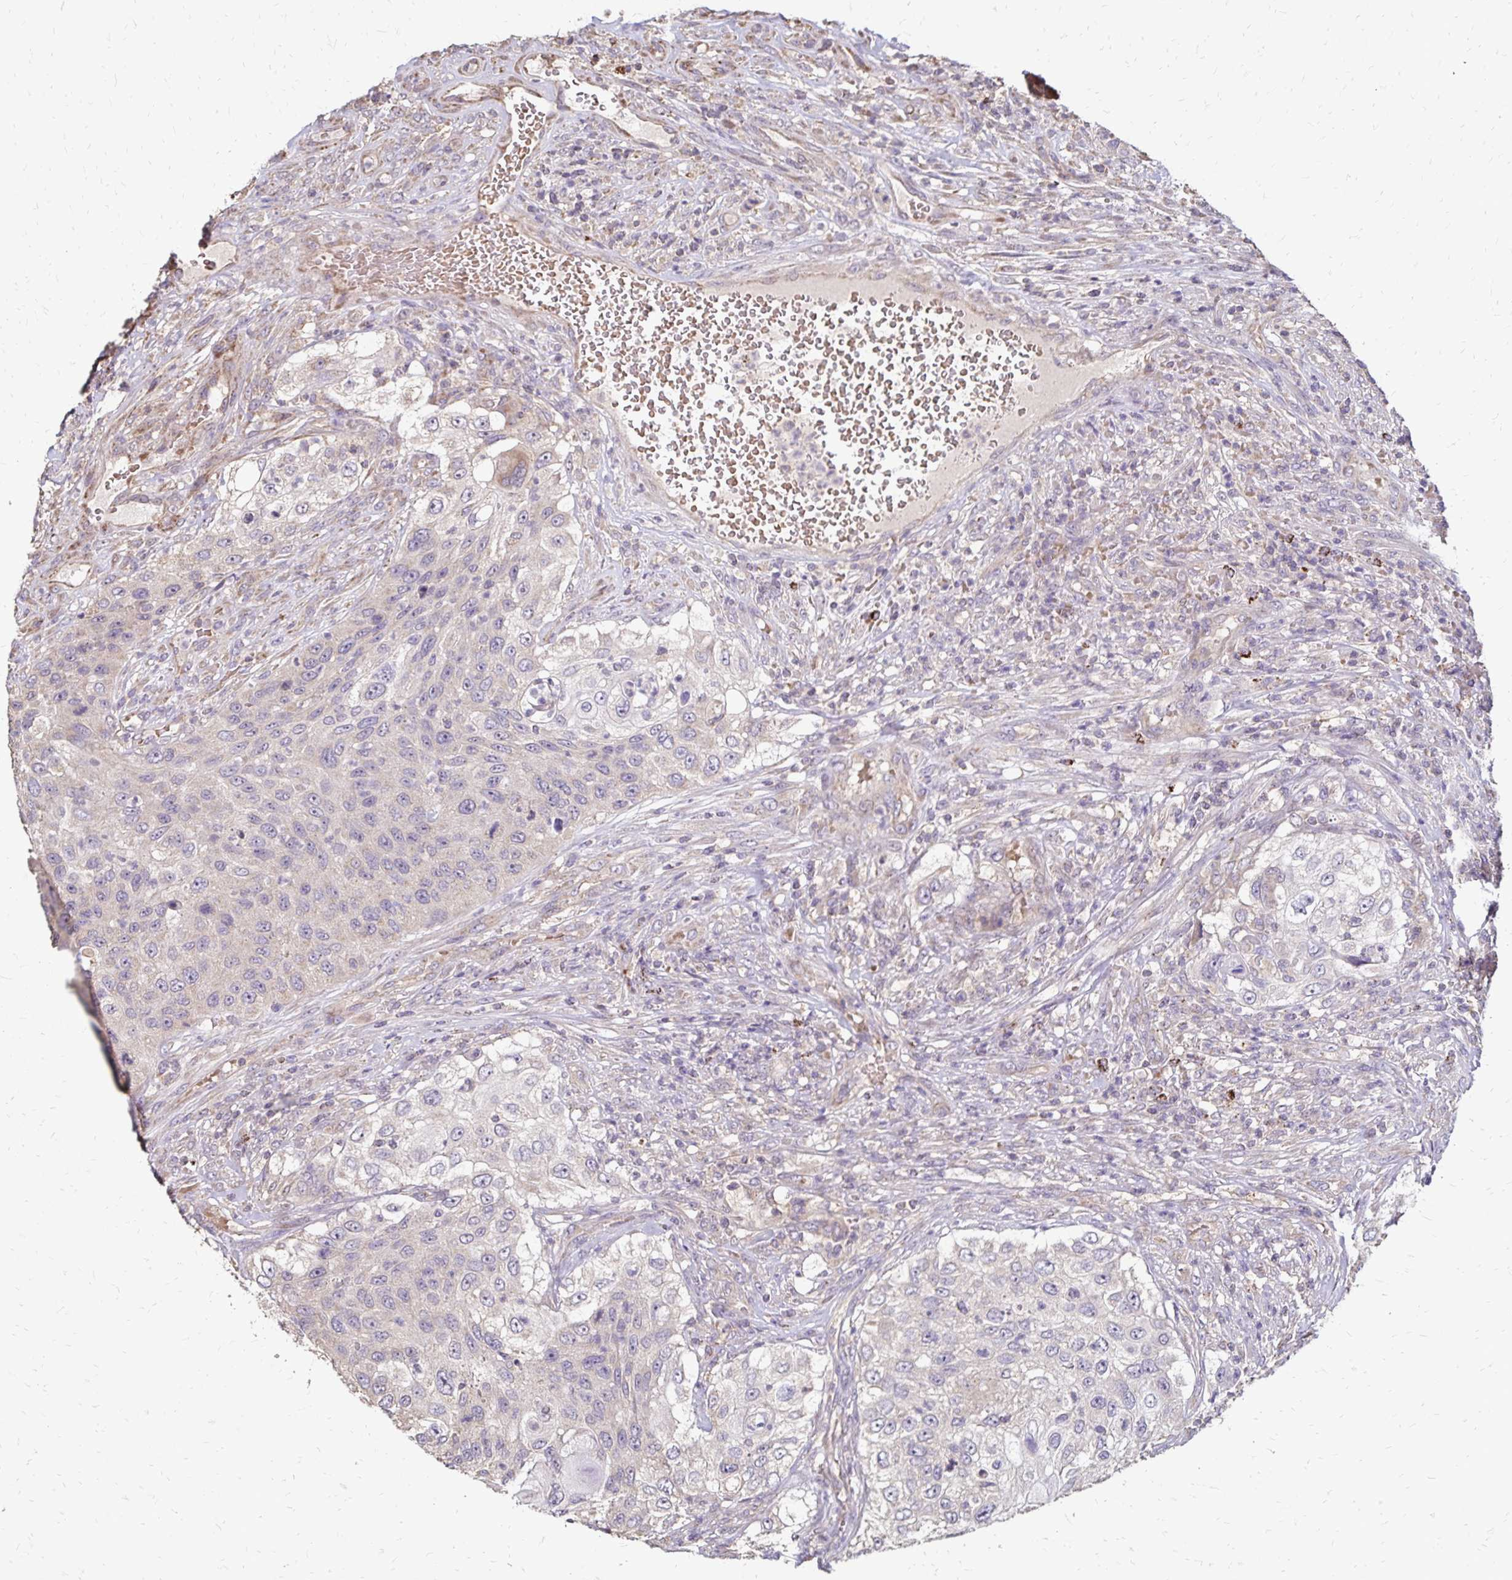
{"staining": {"intensity": "negative", "quantity": "none", "location": "none"}, "tissue": "urothelial cancer", "cell_type": "Tumor cells", "image_type": "cancer", "snomed": [{"axis": "morphology", "description": "Urothelial carcinoma, High grade"}, {"axis": "topography", "description": "Urinary bladder"}], "caption": "The histopathology image demonstrates no staining of tumor cells in high-grade urothelial carcinoma.", "gene": "EMC10", "patient": {"sex": "female", "age": 60}}